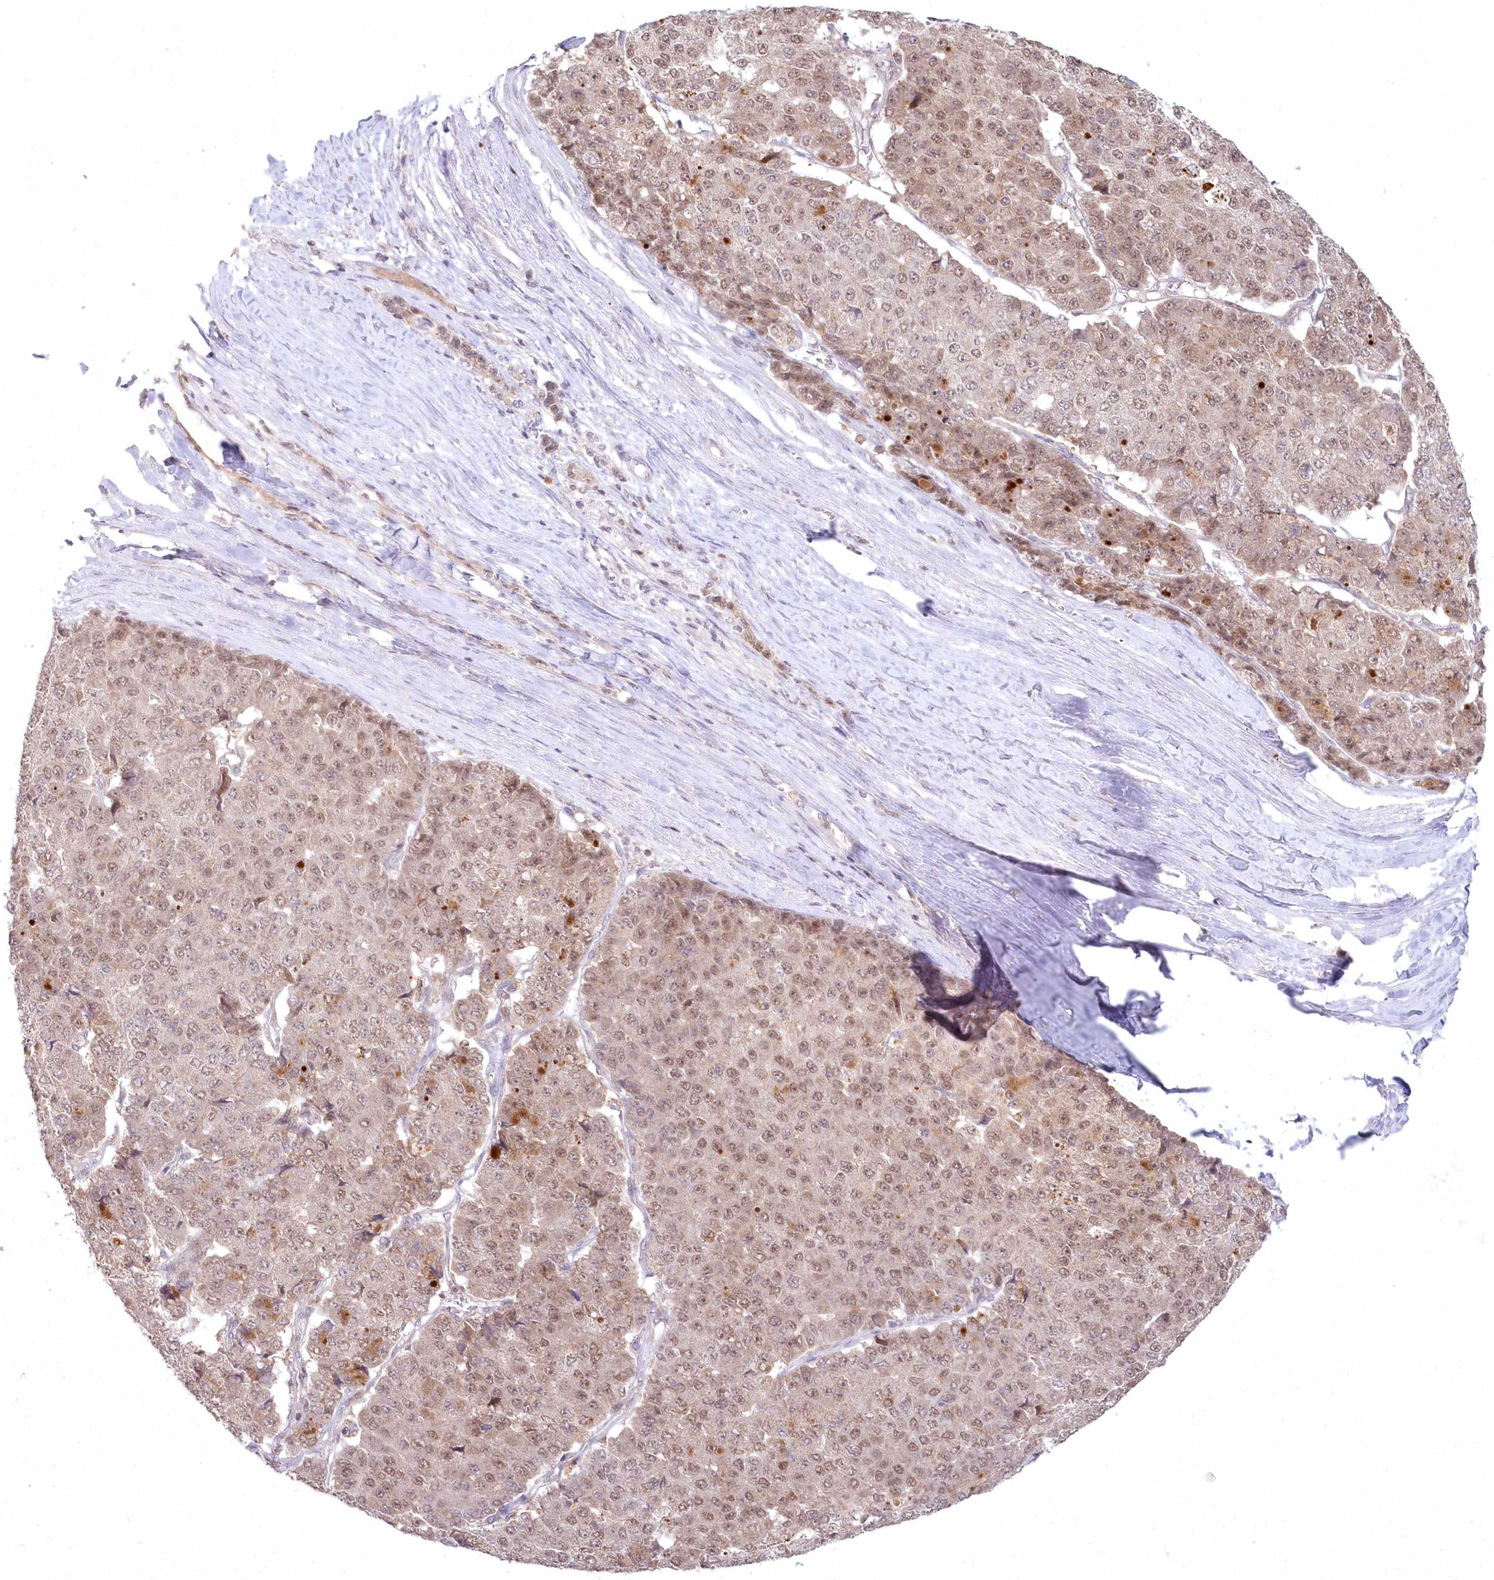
{"staining": {"intensity": "moderate", "quantity": "25%-75%", "location": "cytoplasmic/membranous,nuclear"}, "tissue": "pancreatic cancer", "cell_type": "Tumor cells", "image_type": "cancer", "snomed": [{"axis": "morphology", "description": "Adenocarcinoma, NOS"}, {"axis": "topography", "description": "Pancreas"}], "caption": "Tumor cells demonstrate moderate cytoplasmic/membranous and nuclear expression in about 25%-75% of cells in pancreatic adenocarcinoma.", "gene": "ASCC1", "patient": {"sex": "male", "age": 50}}